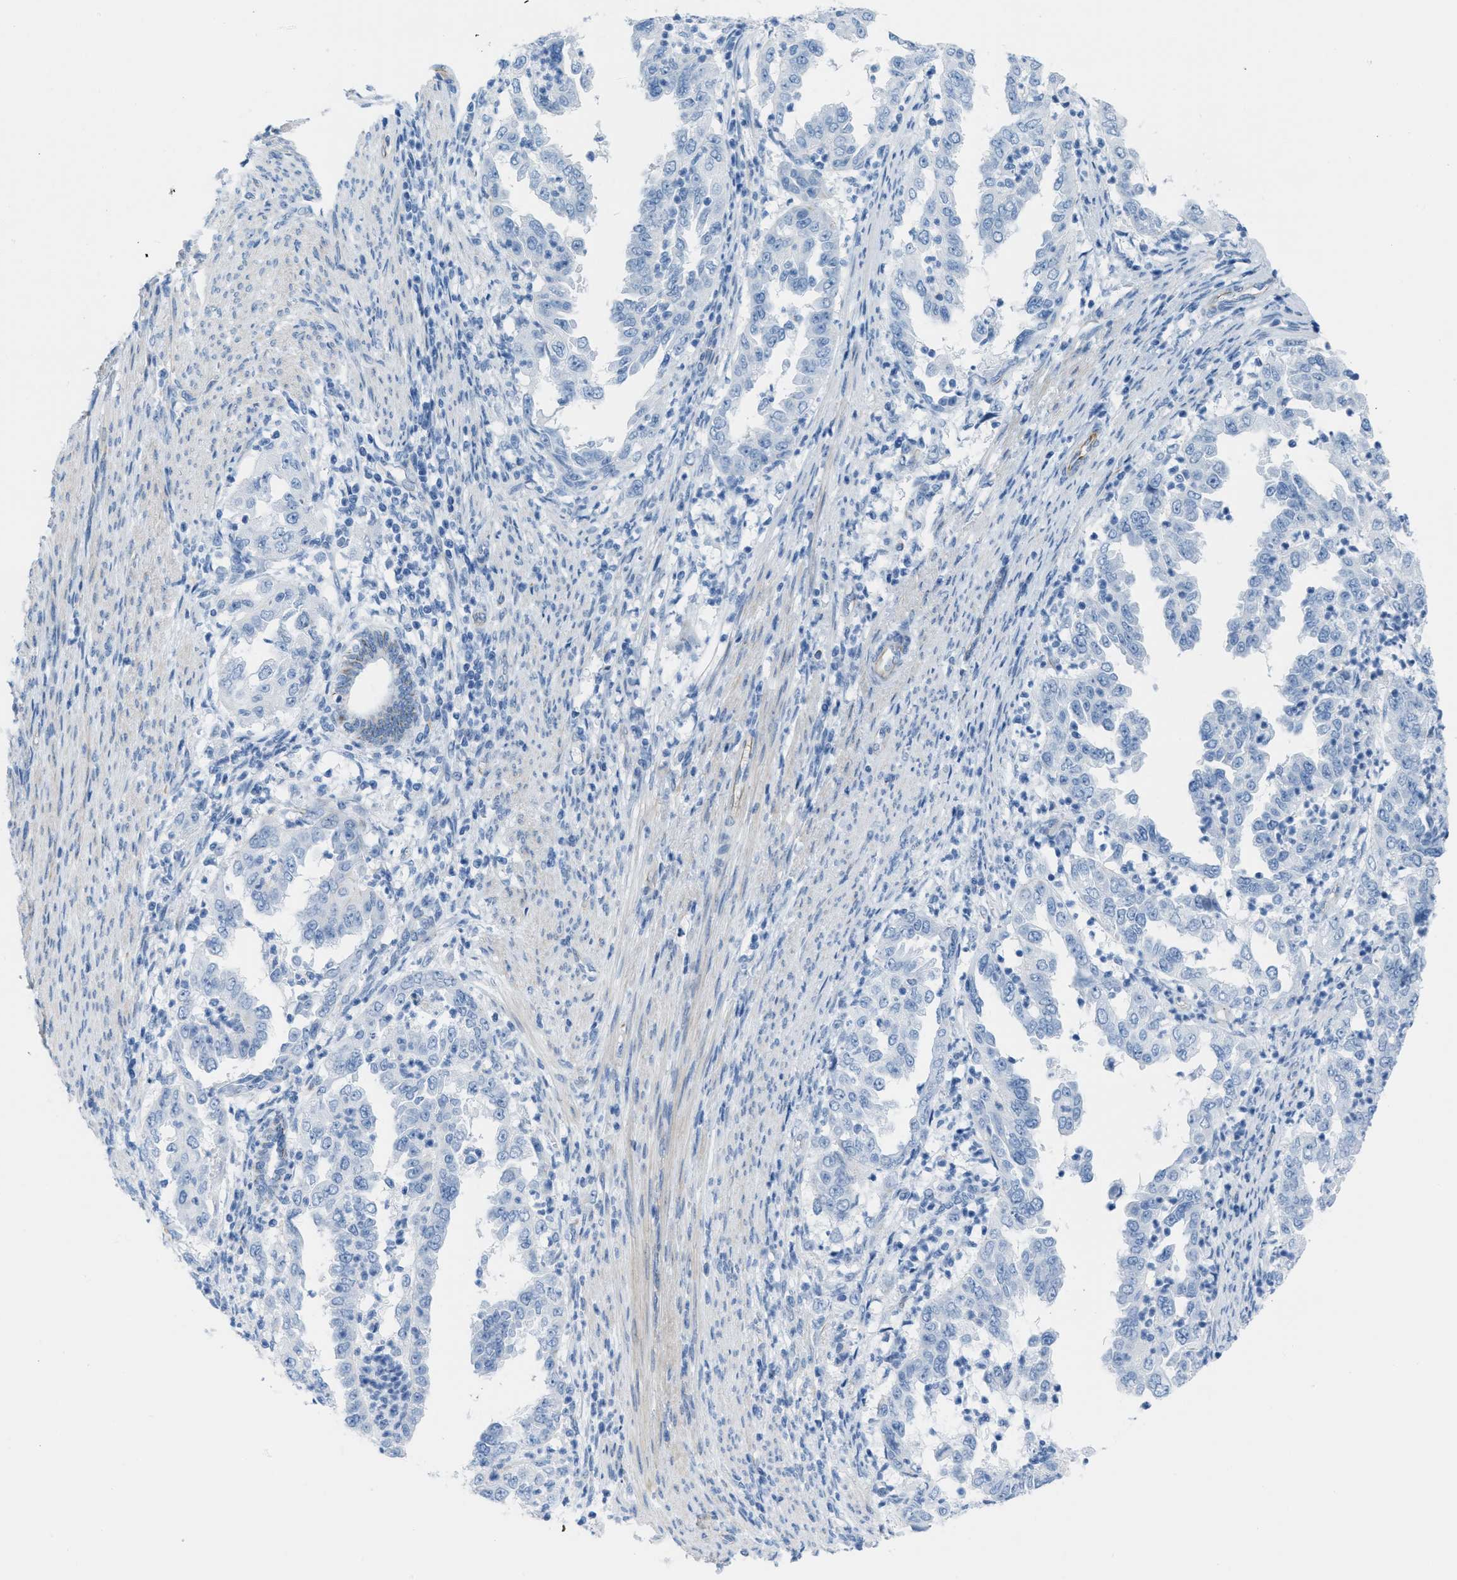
{"staining": {"intensity": "negative", "quantity": "none", "location": "none"}, "tissue": "endometrial cancer", "cell_type": "Tumor cells", "image_type": "cancer", "snomed": [{"axis": "morphology", "description": "Adenocarcinoma, NOS"}, {"axis": "topography", "description": "Endometrium"}], "caption": "There is no significant expression in tumor cells of adenocarcinoma (endometrial).", "gene": "SLC12A1", "patient": {"sex": "female", "age": 85}}